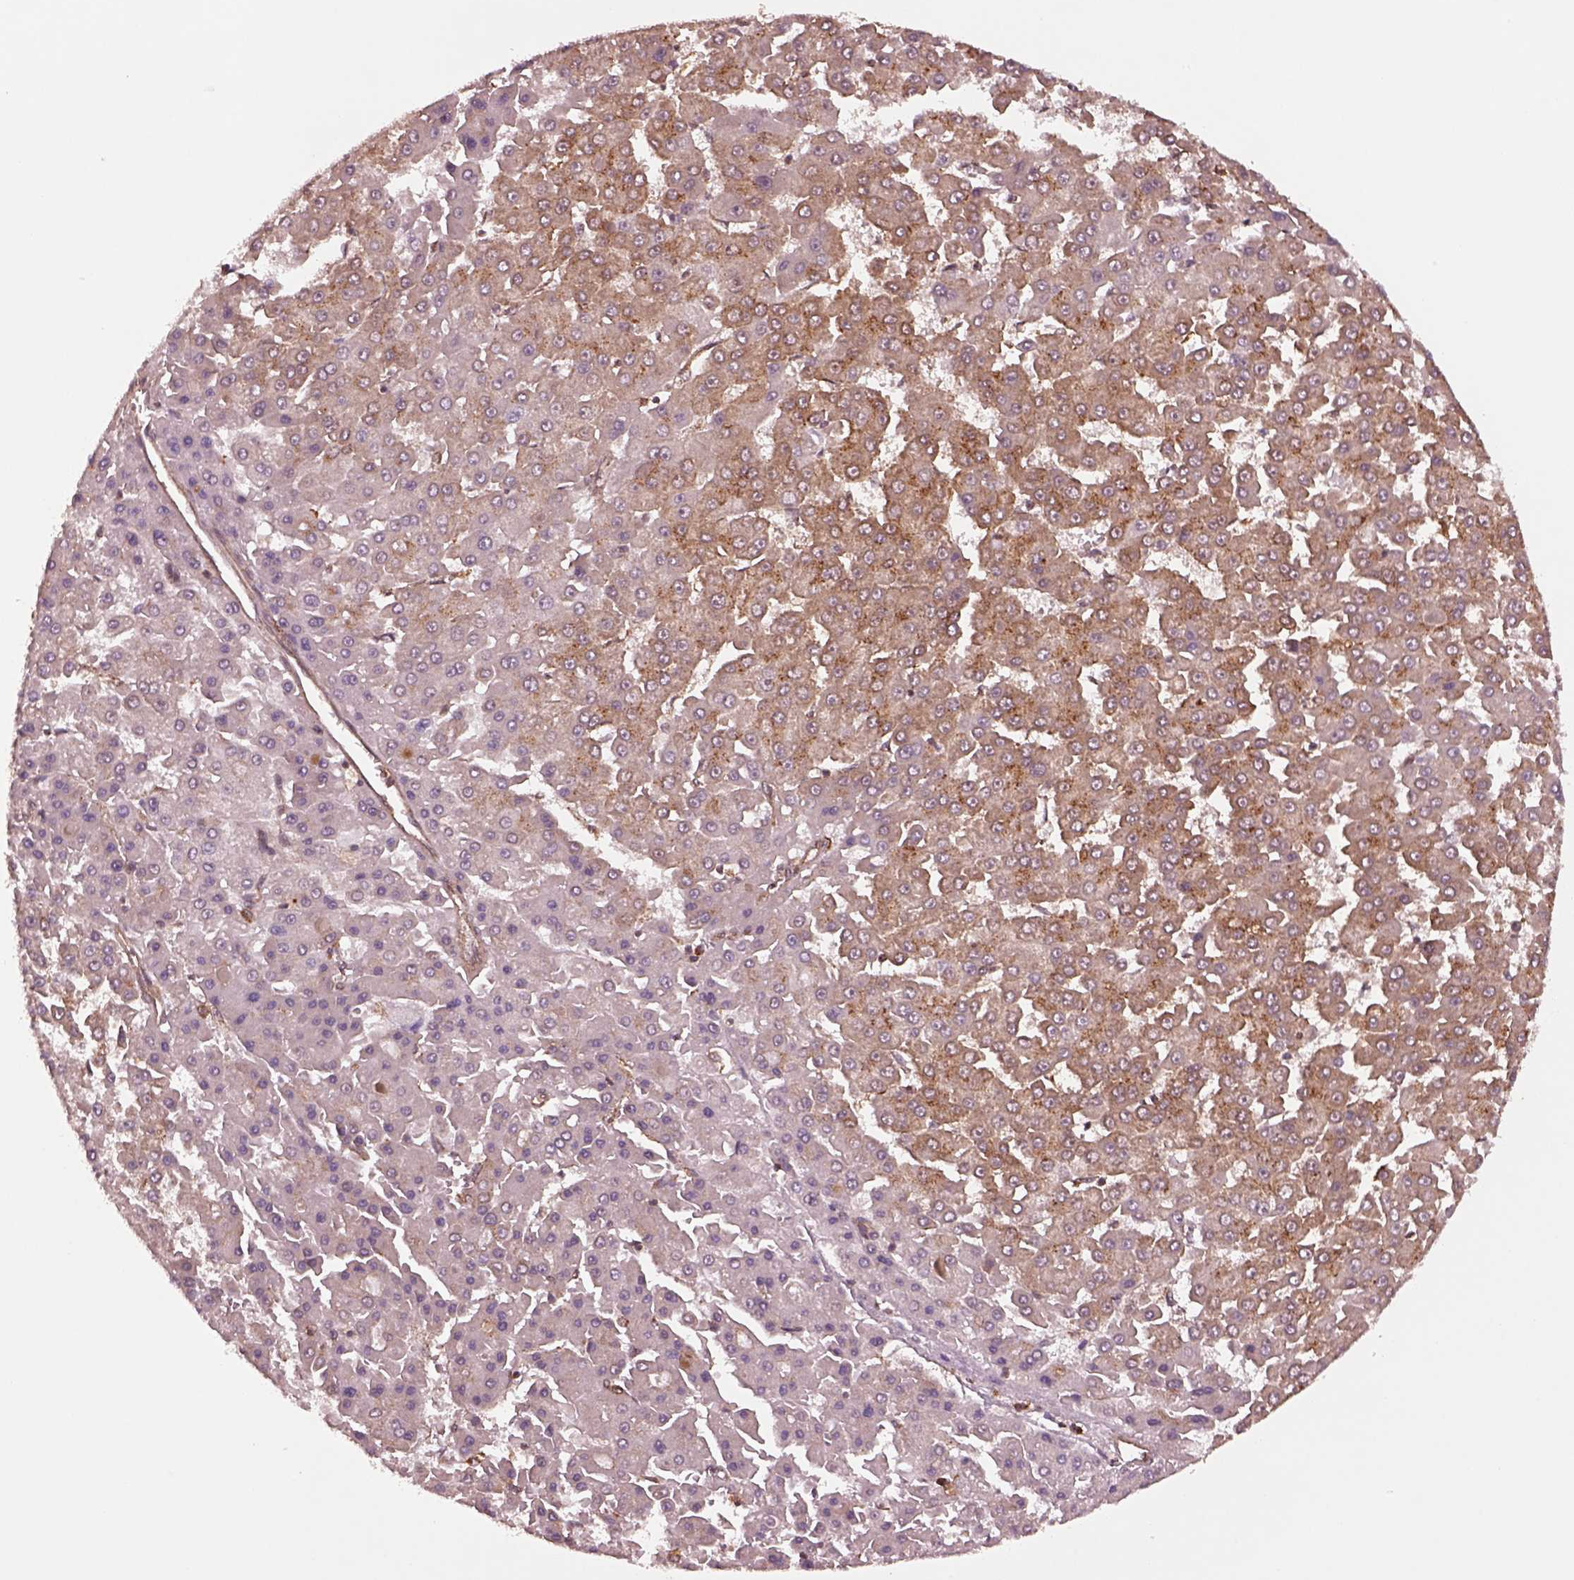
{"staining": {"intensity": "moderate", "quantity": "<25%", "location": "cytoplasmic/membranous"}, "tissue": "liver cancer", "cell_type": "Tumor cells", "image_type": "cancer", "snomed": [{"axis": "morphology", "description": "Carcinoma, Hepatocellular, NOS"}, {"axis": "topography", "description": "Liver"}], "caption": "Liver hepatocellular carcinoma stained for a protein (brown) exhibits moderate cytoplasmic/membranous positive expression in approximately <25% of tumor cells.", "gene": "WASHC2A", "patient": {"sex": "male", "age": 78}}